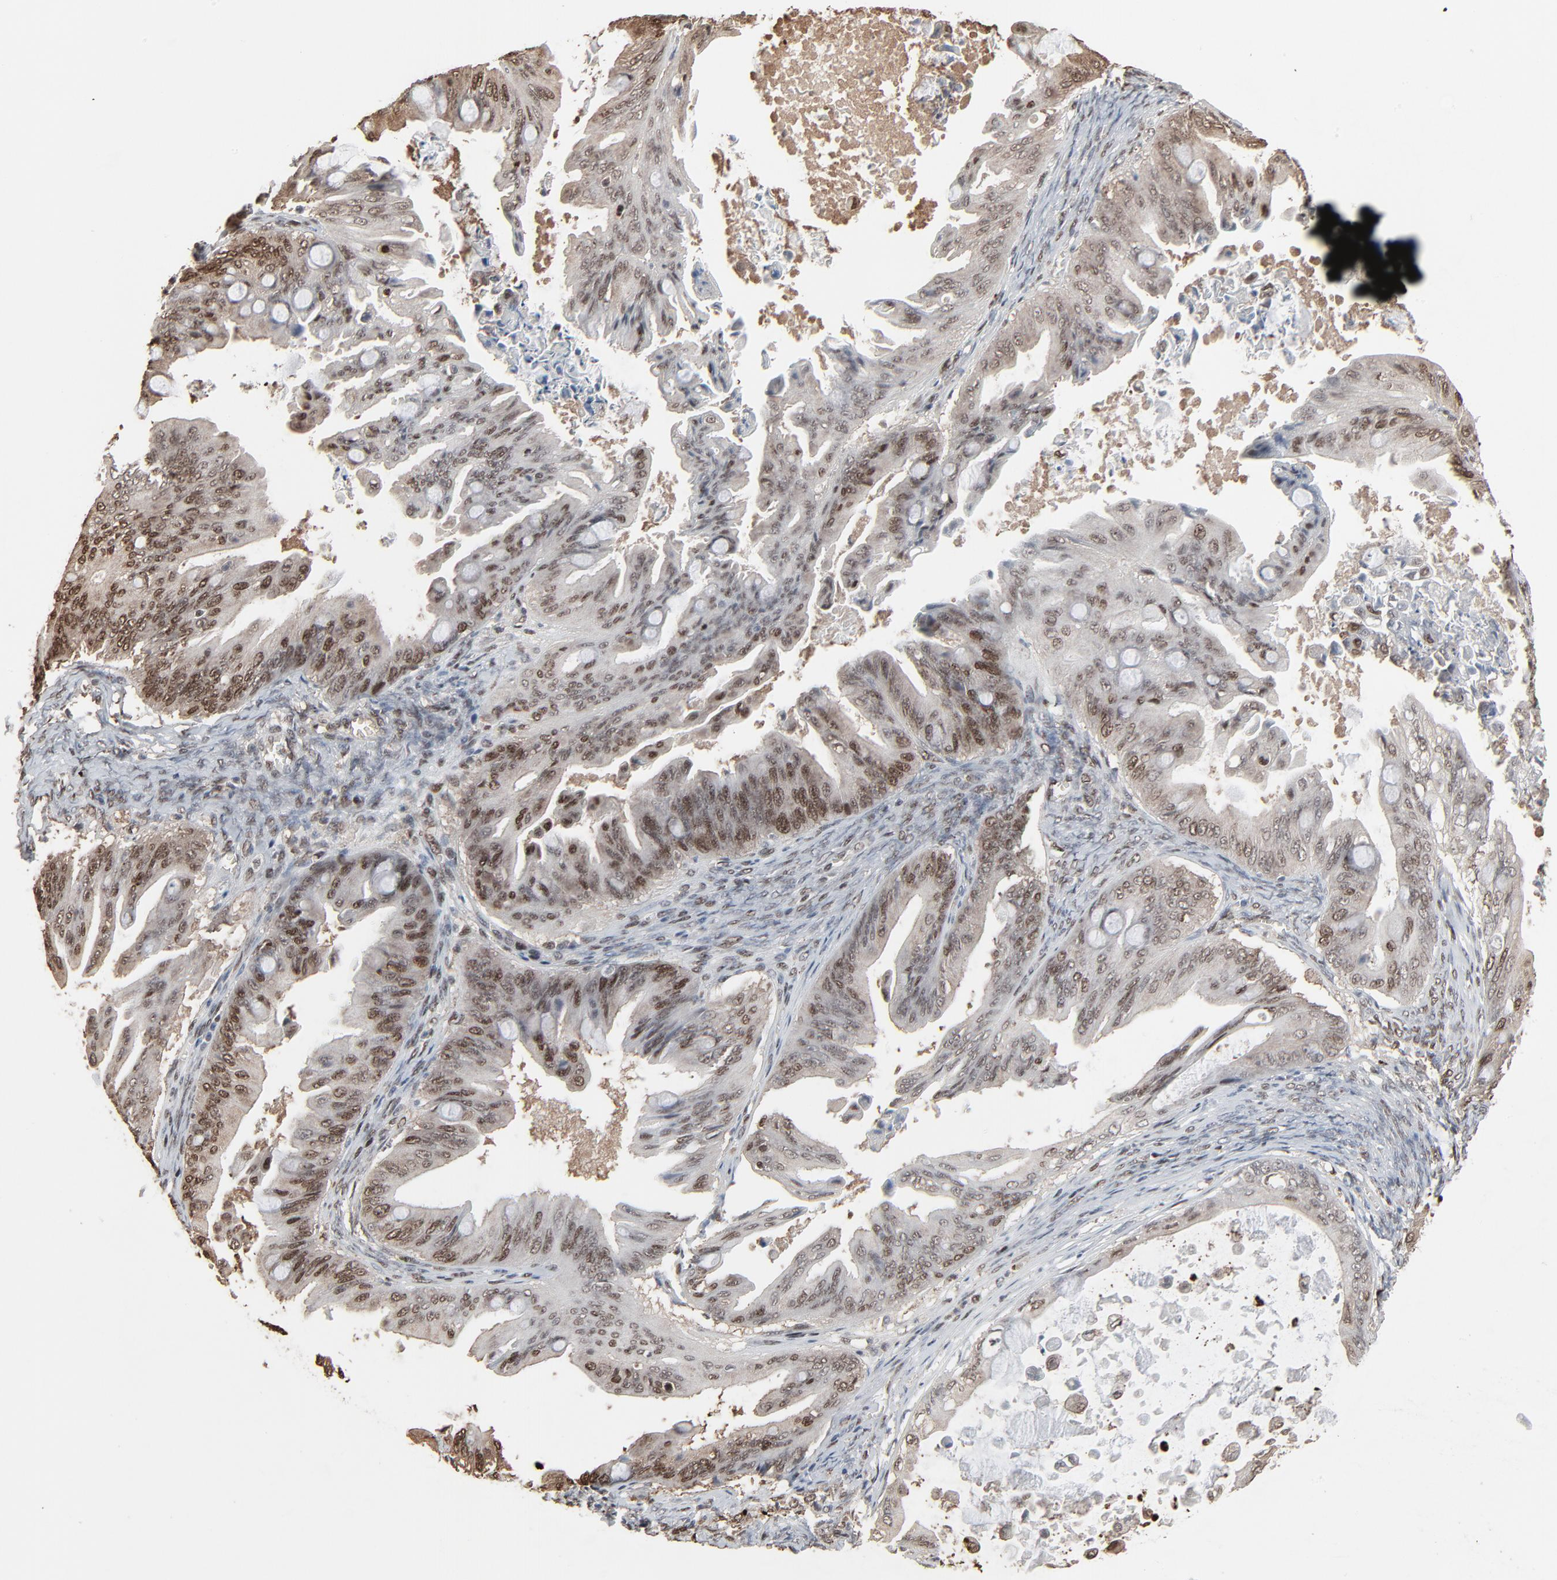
{"staining": {"intensity": "moderate", "quantity": ">75%", "location": "cytoplasmic/membranous,nuclear"}, "tissue": "ovarian cancer", "cell_type": "Tumor cells", "image_type": "cancer", "snomed": [{"axis": "morphology", "description": "Cystadenocarcinoma, mucinous, NOS"}, {"axis": "topography", "description": "Ovary"}], "caption": "This histopathology image displays mucinous cystadenocarcinoma (ovarian) stained with immunohistochemistry to label a protein in brown. The cytoplasmic/membranous and nuclear of tumor cells show moderate positivity for the protein. Nuclei are counter-stained blue.", "gene": "MEIS2", "patient": {"sex": "female", "age": 37}}